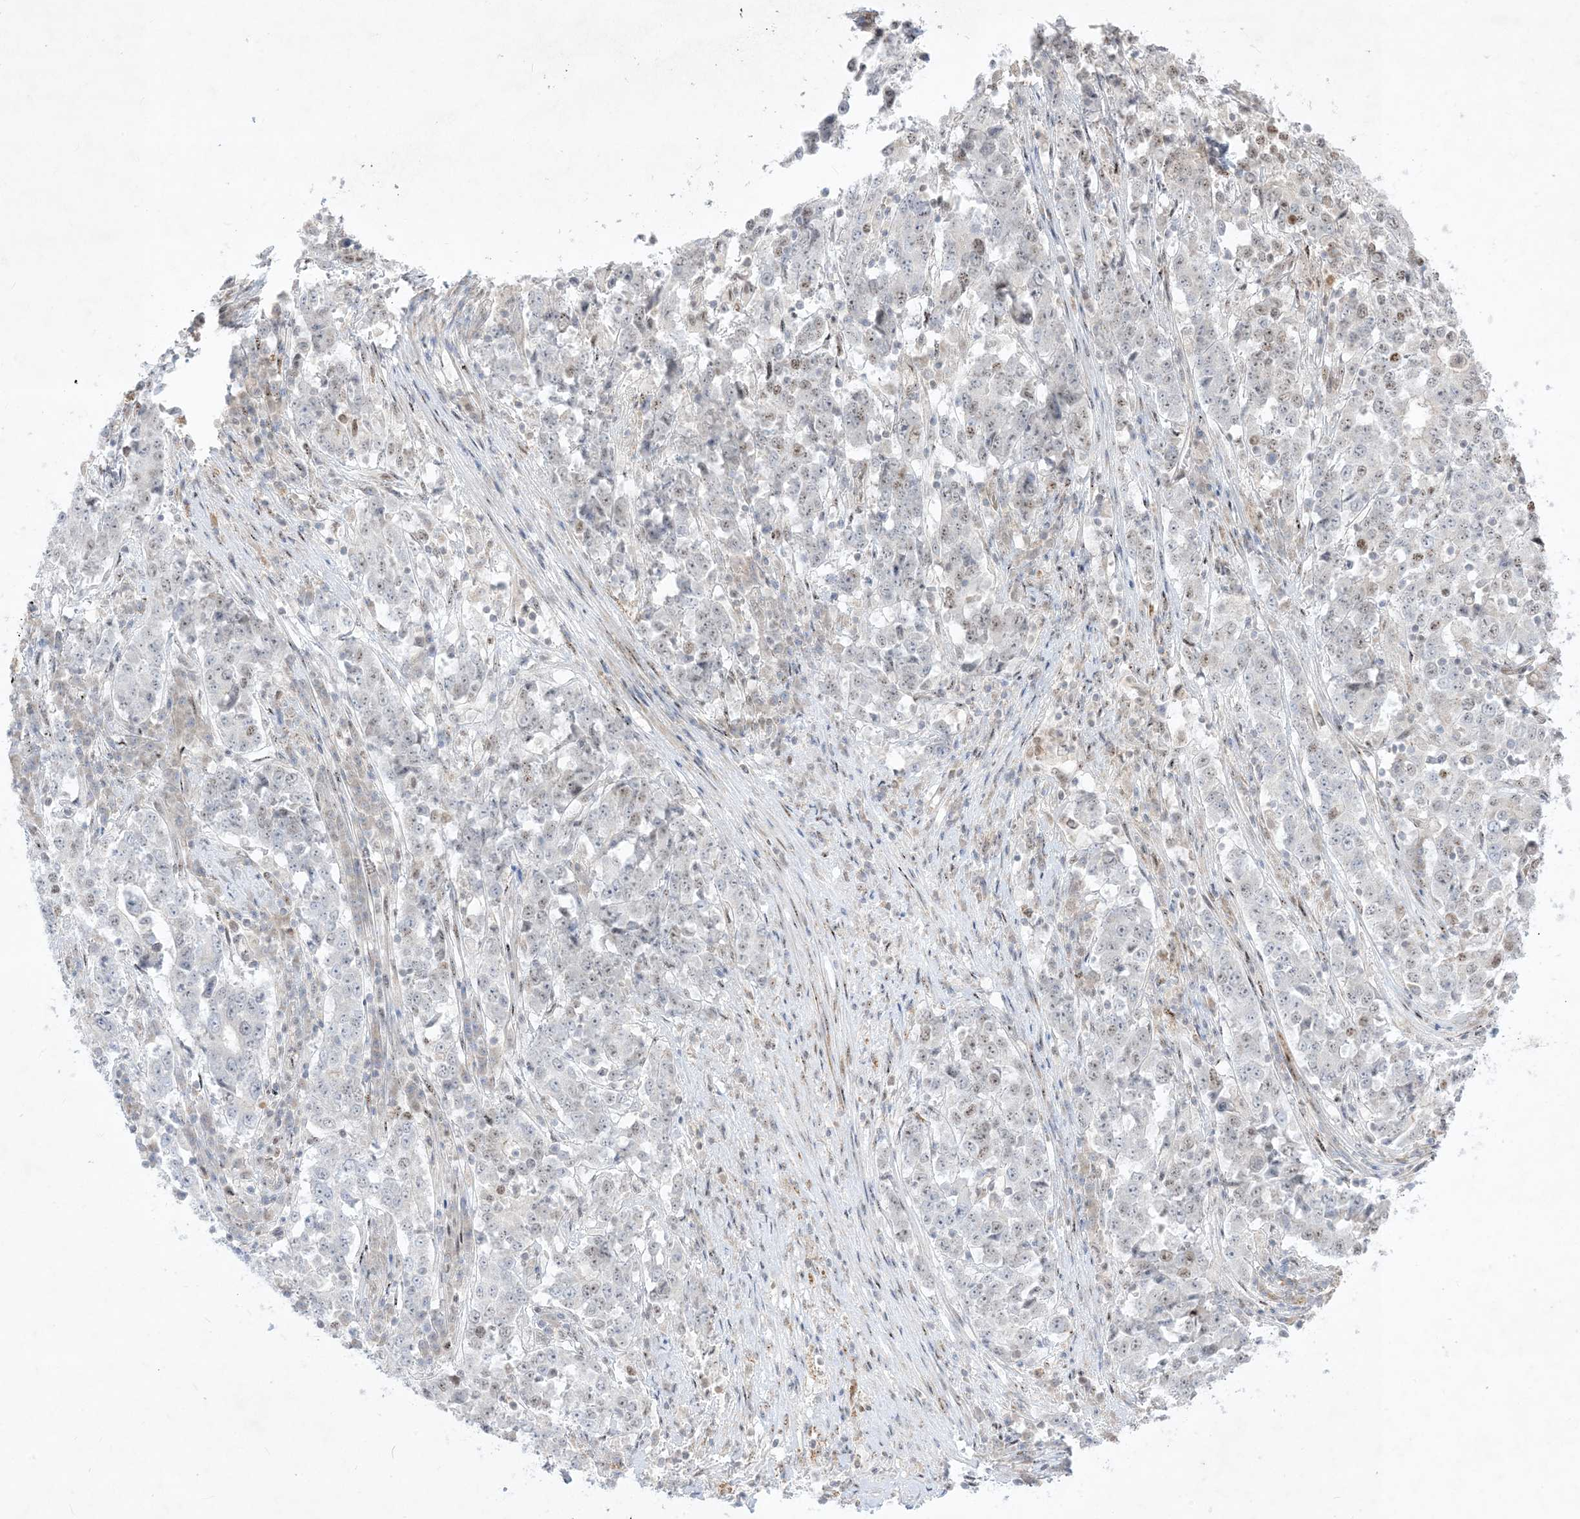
{"staining": {"intensity": "weak", "quantity": "<25%", "location": "nuclear"}, "tissue": "stomach cancer", "cell_type": "Tumor cells", "image_type": "cancer", "snomed": [{"axis": "morphology", "description": "Adenocarcinoma, NOS"}, {"axis": "topography", "description": "Stomach"}], "caption": "IHC histopathology image of human stomach cancer (adenocarcinoma) stained for a protein (brown), which displays no positivity in tumor cells.", "gene": "BHLHE40", "patient": {"sex": "male", "age": 59}}